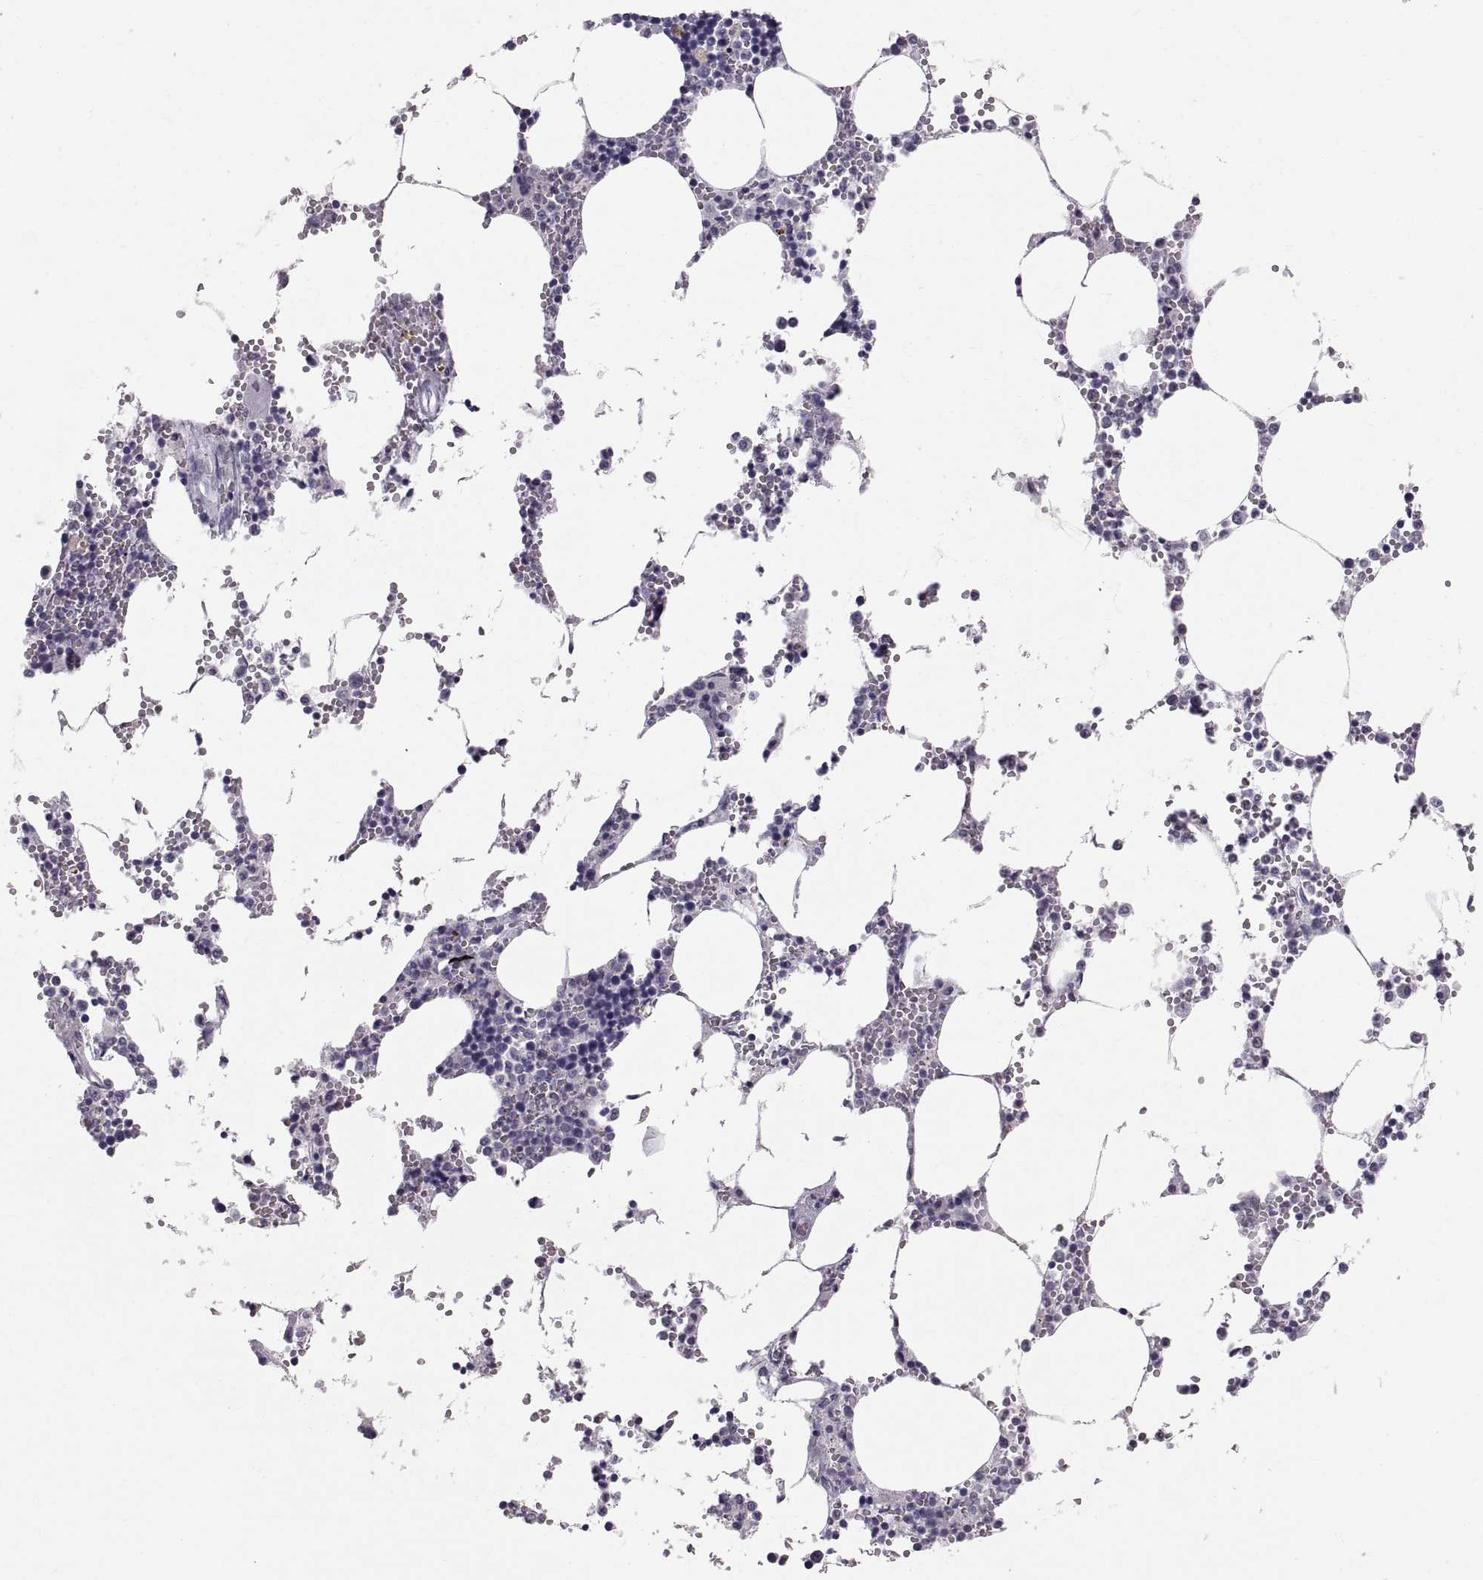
{"staining": {"intensity": "negative", "quantity": "none", "location": "none"}, "tissue": "bone marrow", "cell_type": "Hematopoietic cells", "image_type": "normal", "snomed": [{"axis": "morphology", "description": "Normal tissue, NOS"}, {"axis": "topography", "description": "Bone marrow"}], "caption": "Image shows no protein positivity in hematopoietic cells of unremarkable bone marrow.", "gene": "SPACDR", "patient": {"sex": "male", "age": 54}}